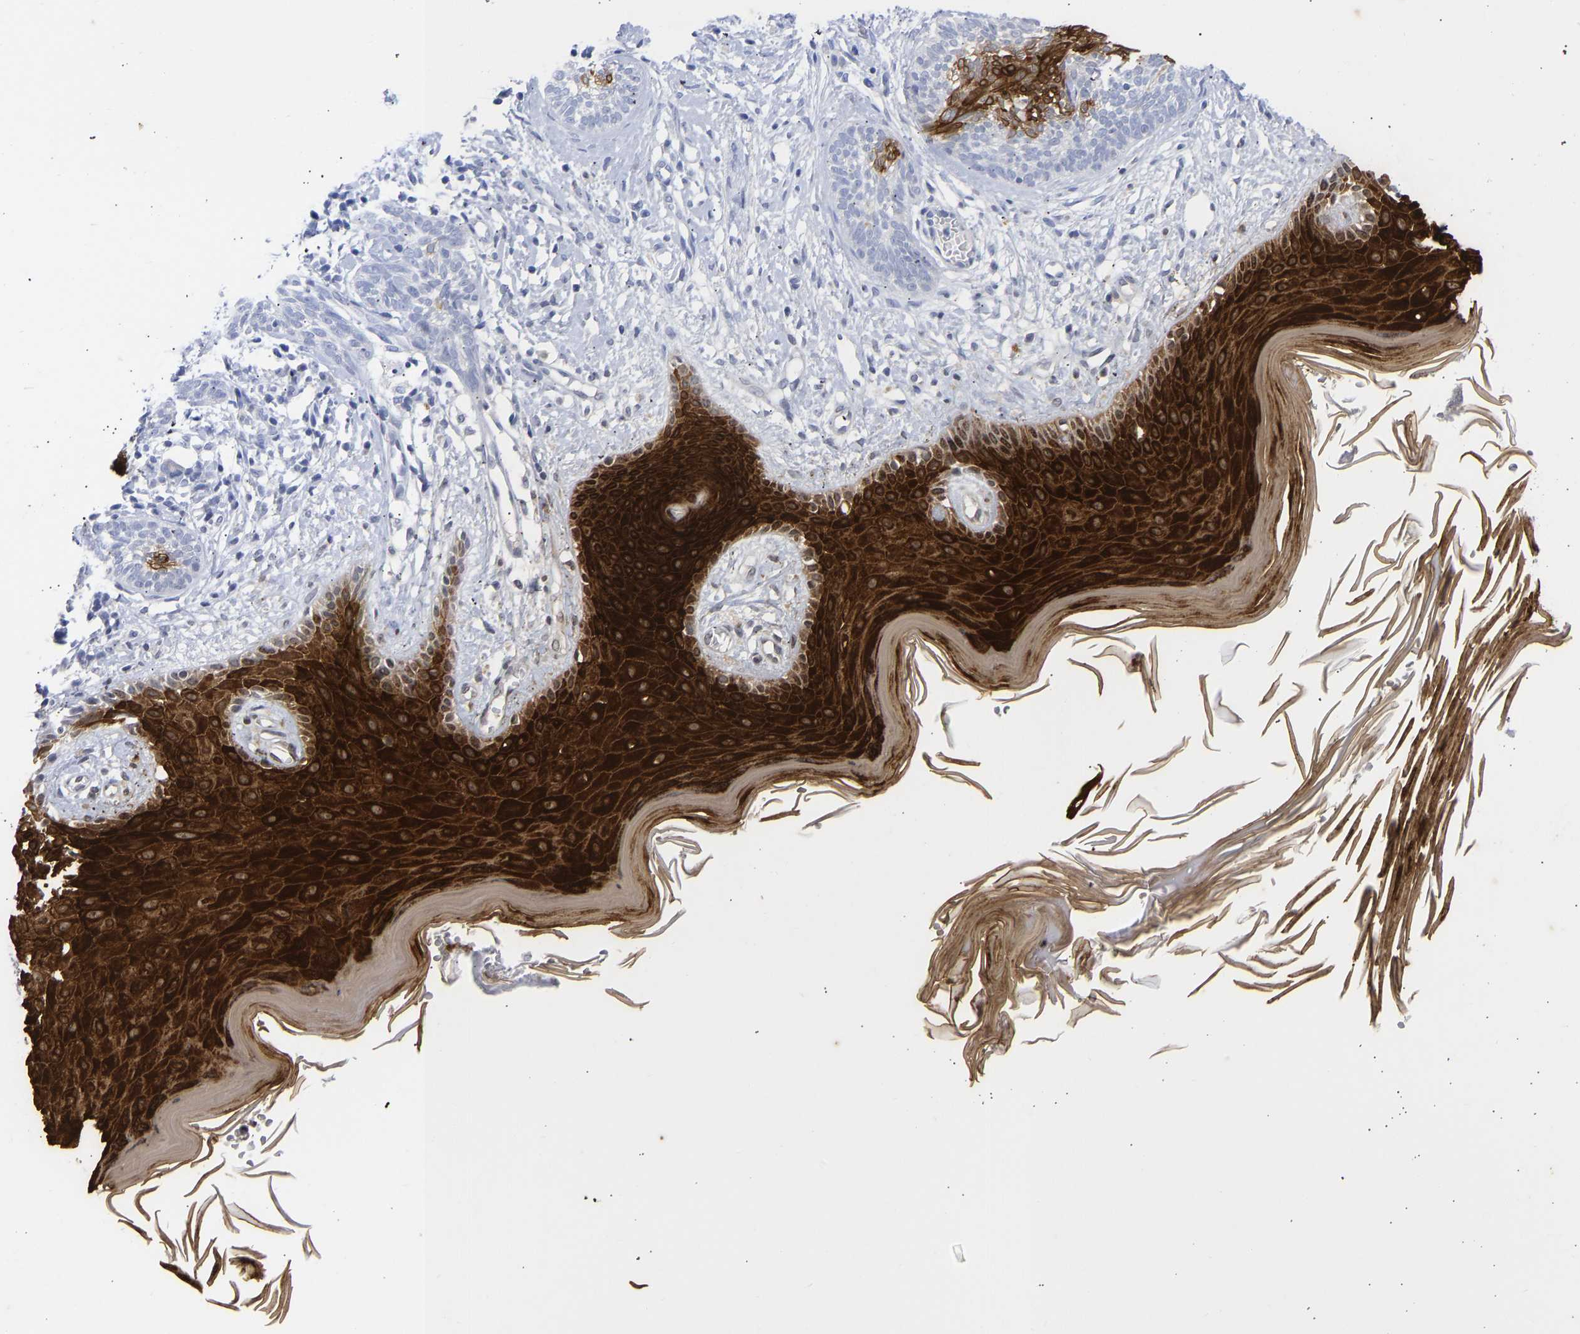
{"staining": {"intensity": "strong", "quantity": "<25%", "location": "cytoplasmic/membranous"}, "tissue": "skin cancer", "cell_type": "Tumor cells", "image_type": "cancer", "snomed": [{"axis": "morphology", "description": "Basal cell carcinoma"}, {"axis": "topography", "description": "Skin"}], "caption": "A brown stain labels strong cytoplasmic/membranous expression of a protein in basal cell carcinoma (skin) tumor cells. Nuclei are stained in blue.", "gene": "KRT1", "patient": {"sex": "female", "age": 59}}